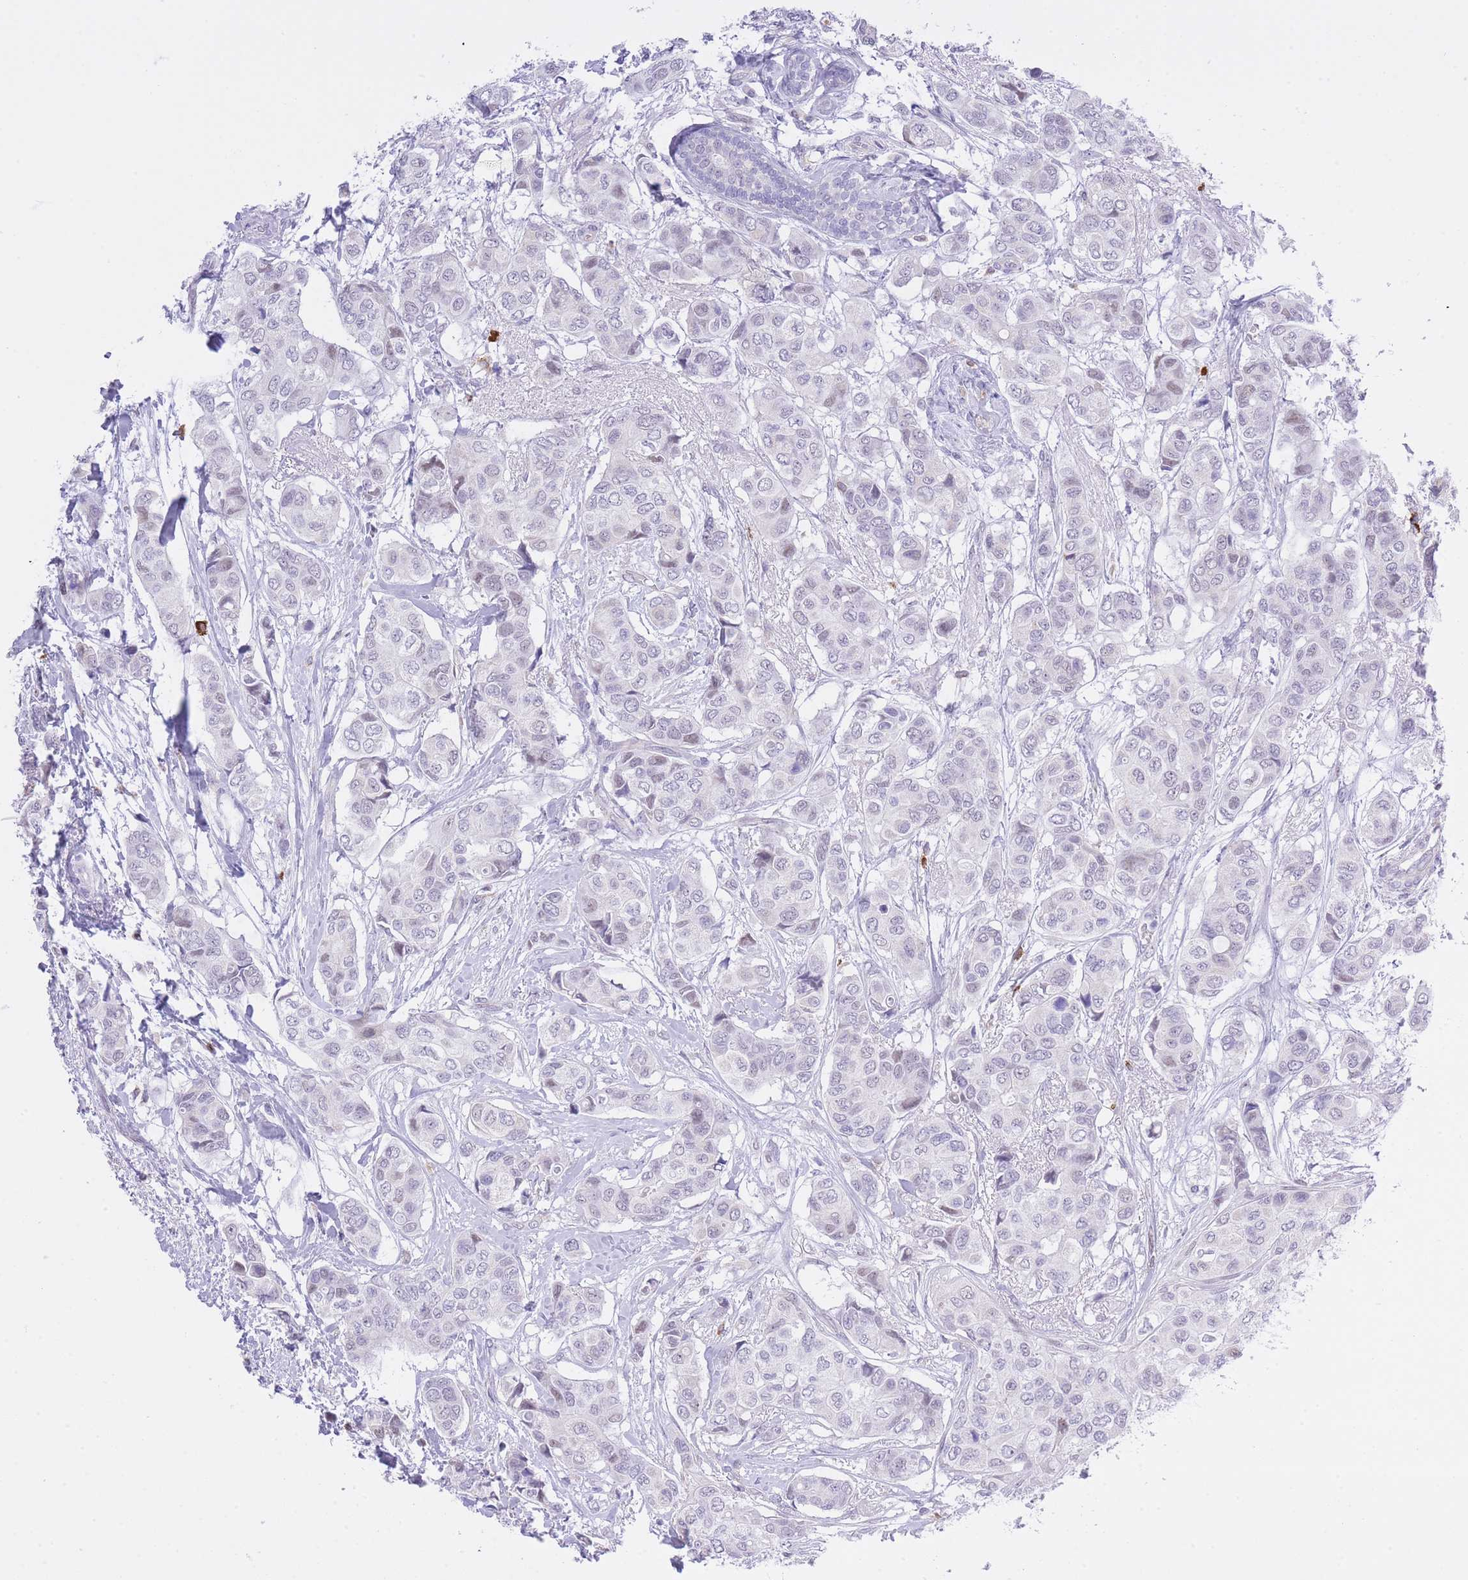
{"staining": {"intensity": "weak", "quantity": "<25%", "location": "nuclear"}, "tissue": "breast cancer", "cell_type": "Tumor cells", "image_type": "cancer", "snomed": [{"axis": "morphology", "description": "Lobular carcinoma"}, {"axis": "topography", "description": "Breast"}], "caption": "A micrograph of human lobular carcinoma (breast) is negative for staining in tumor cells. (IHC, brightfield microscopy, high magnification).", "gene": "MEIOSIN", "patient": {"sex": "female", "age": 51}}